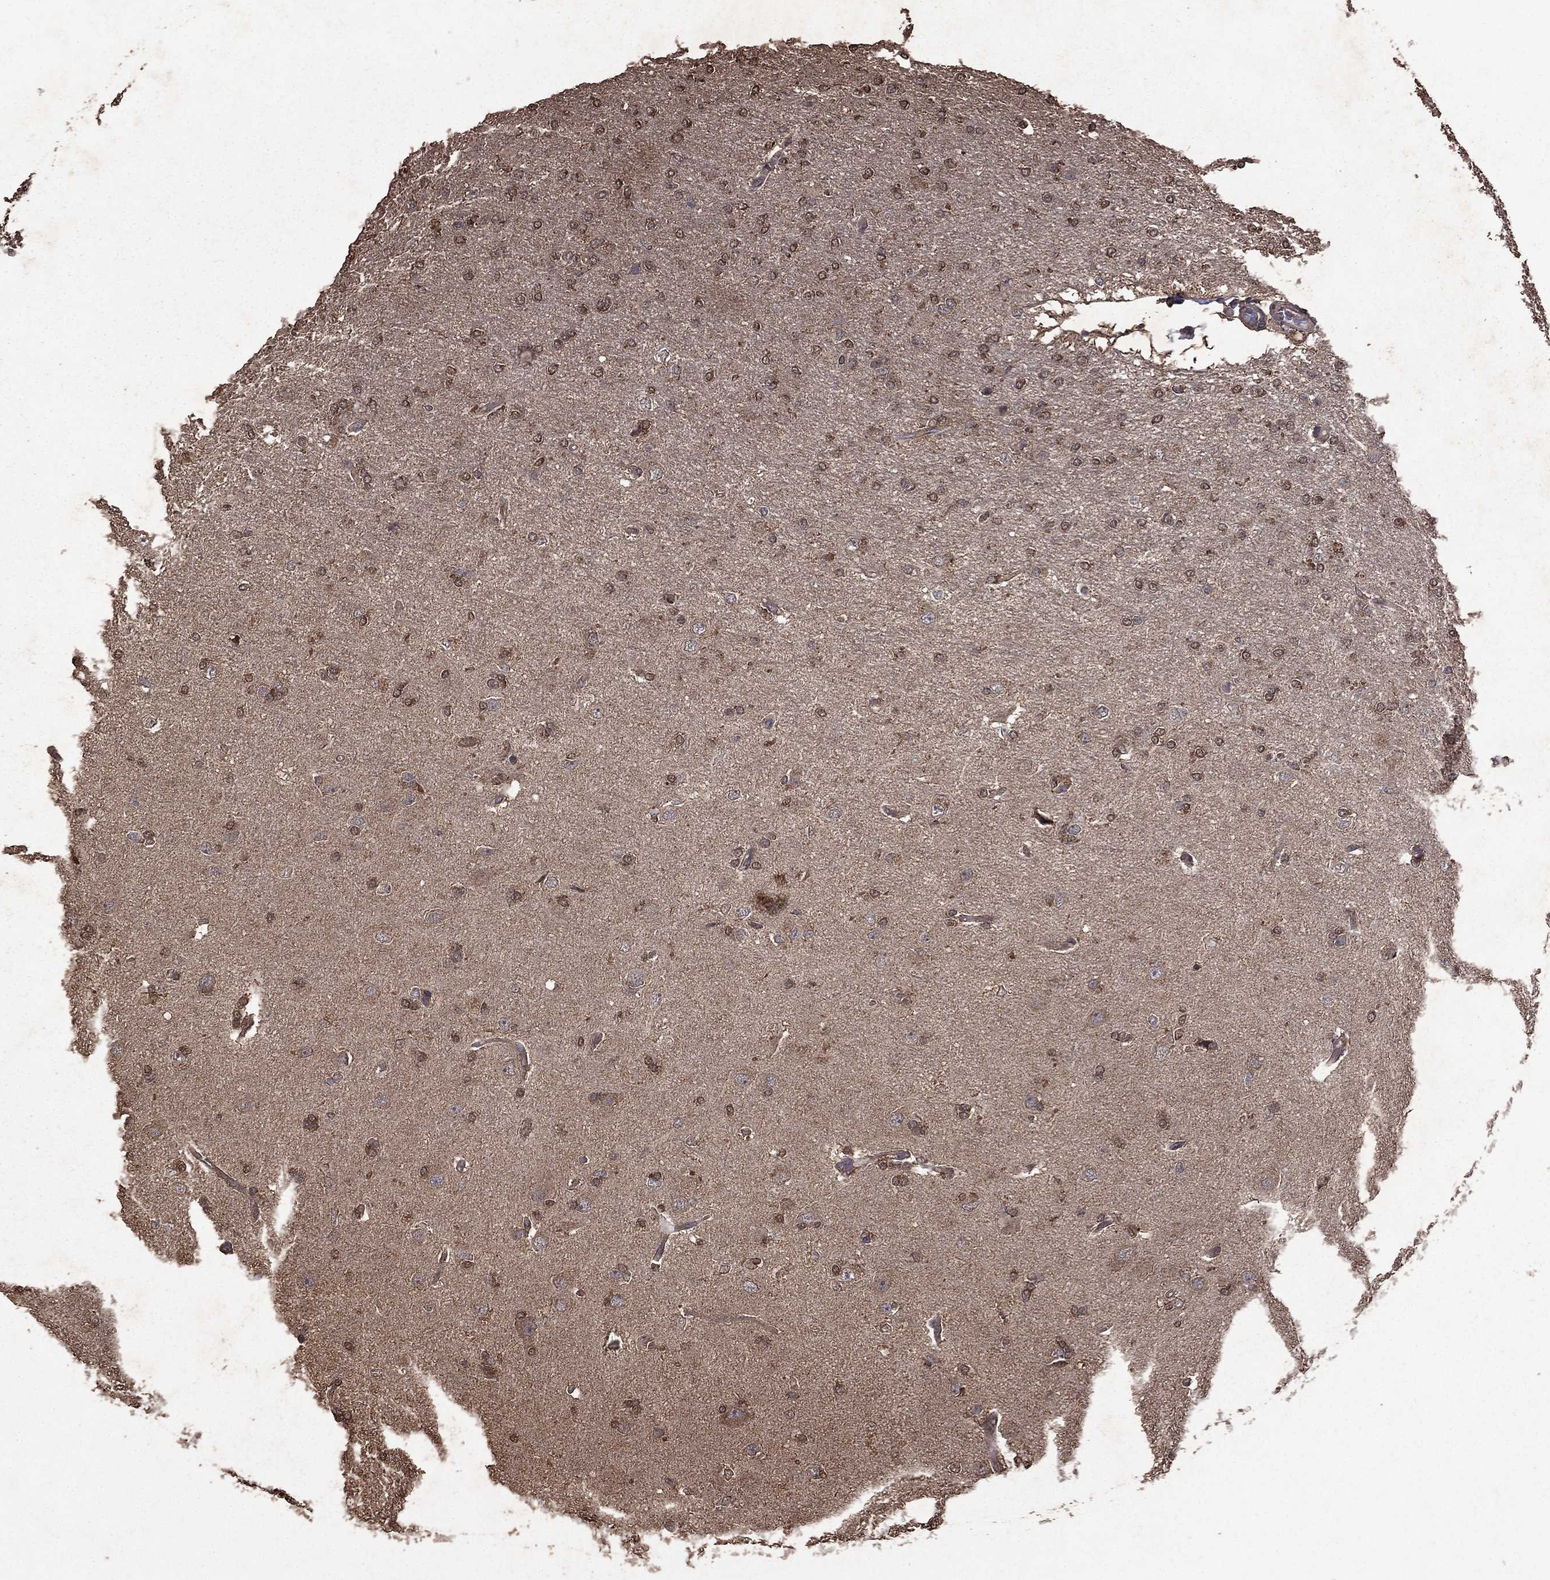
{"staining": {"intensity": "moderate", "quantity": "<25%", "location": "cytoplasmic/membranous"}, "tissue": "glioma", "cell_type": "Tumor cells", "image_type": "cancer", "snomed": [{"axis": "morphology", "description": "Glioma, malignant, High grade"}, {"axis": "topography", "description": "Cerebral cortex"}], "caption": "This photomicrograph reveals IHC staining of human glioma, with low moderate cytoplasmic/membranous expression in about <25% of tumor cells.", "gene": "BIRC6", "patient": {"sex": "male", "age": 70}}